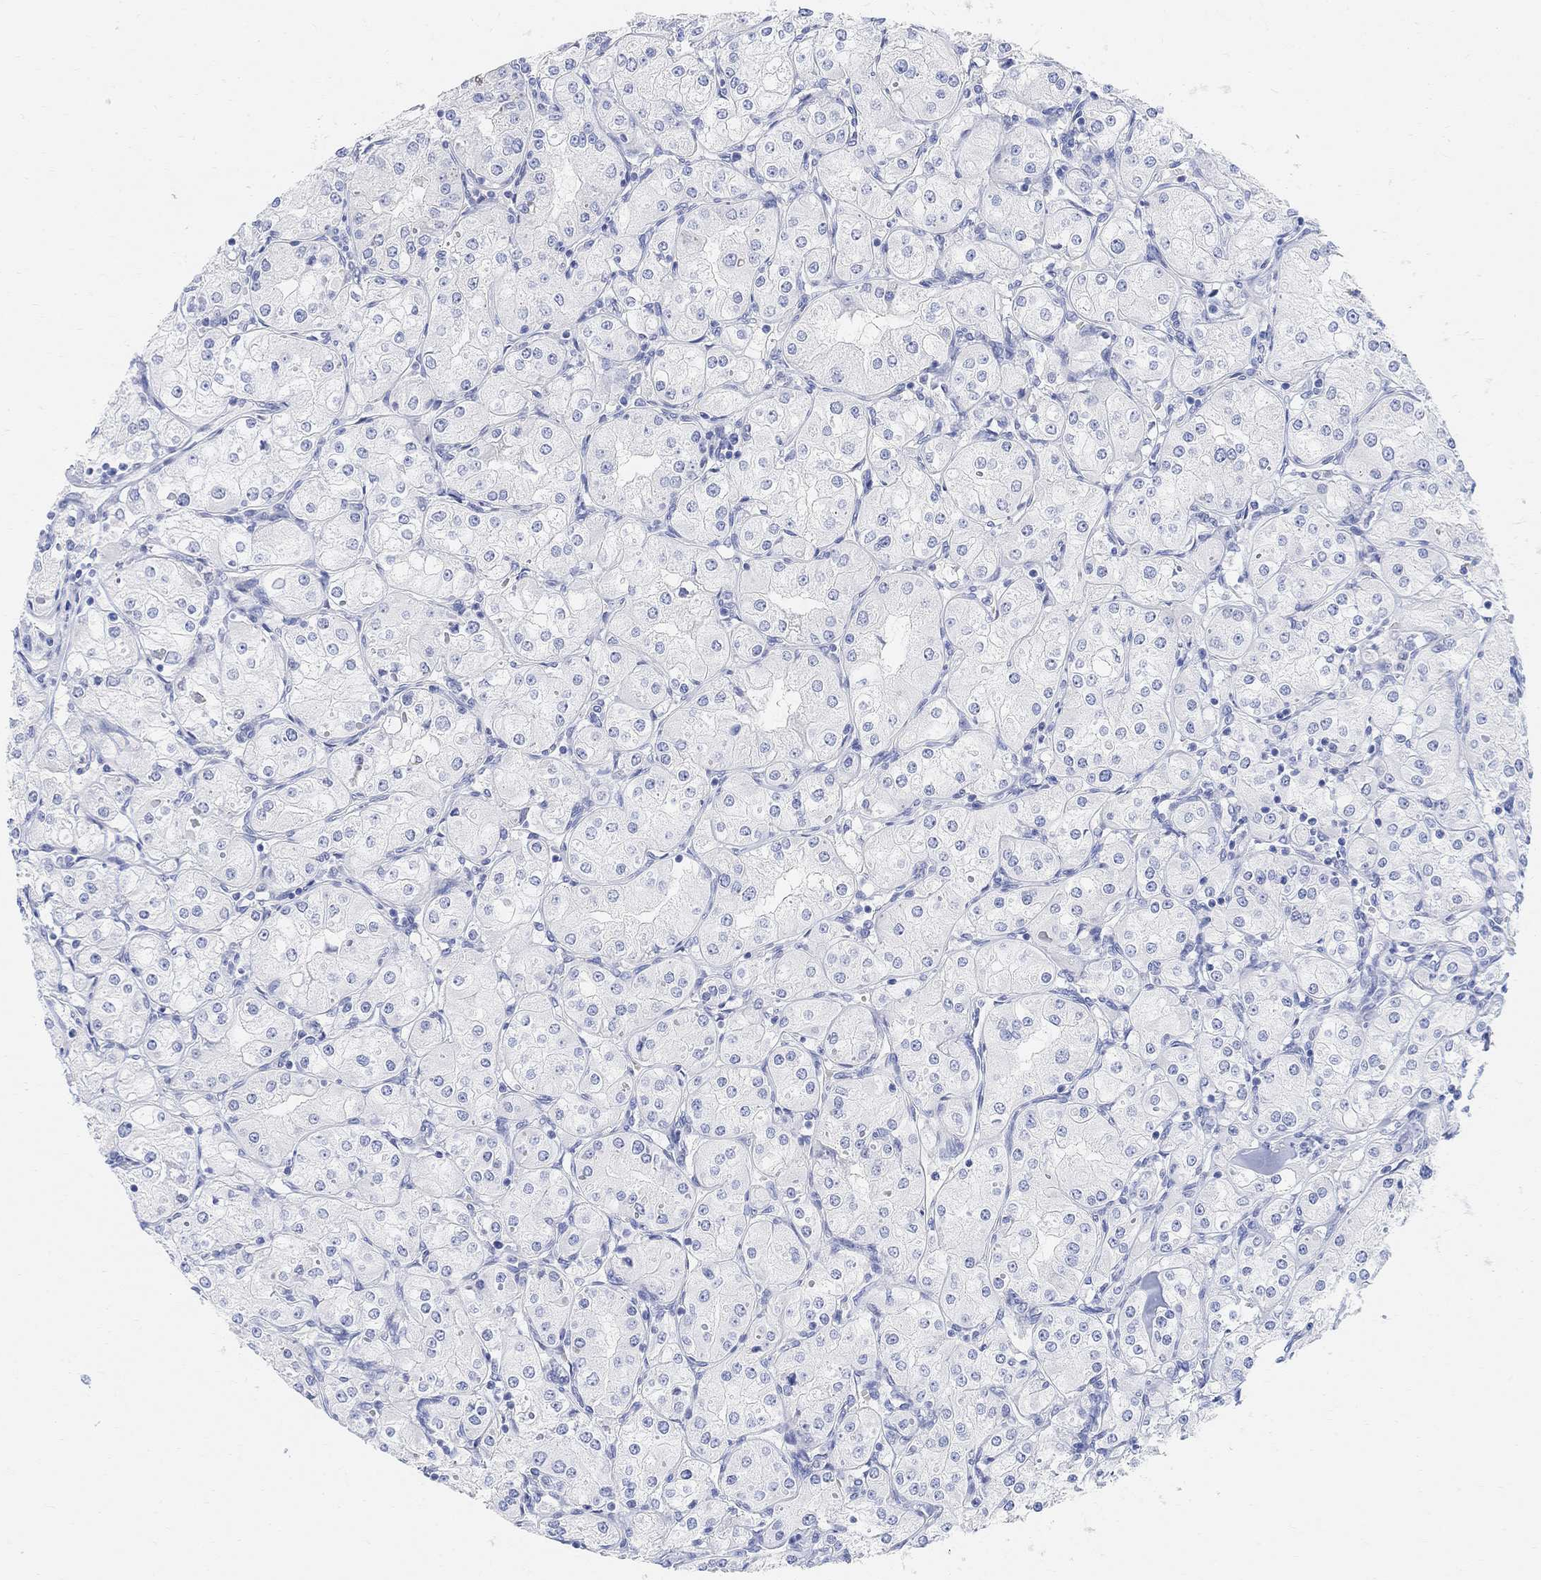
{"staining": {"intensity": "negative", "quantity": "none", "location": "none"}, "tissue": "renal cancer", "cell_type": "Tumor cells", "image_type": "cancer", "snomed": [{"axis": "morphology", "description": "Adenocarcinoma, NOS"}, {"axis": "topography", "description": "Kidney"}], "caption": "This is an immunohistochemistry image of human adenocarcinoma (renal). There is no expression in tumor cells.", "gene": "RETNLB", "patient": {"sex": "male", "age": 77}}